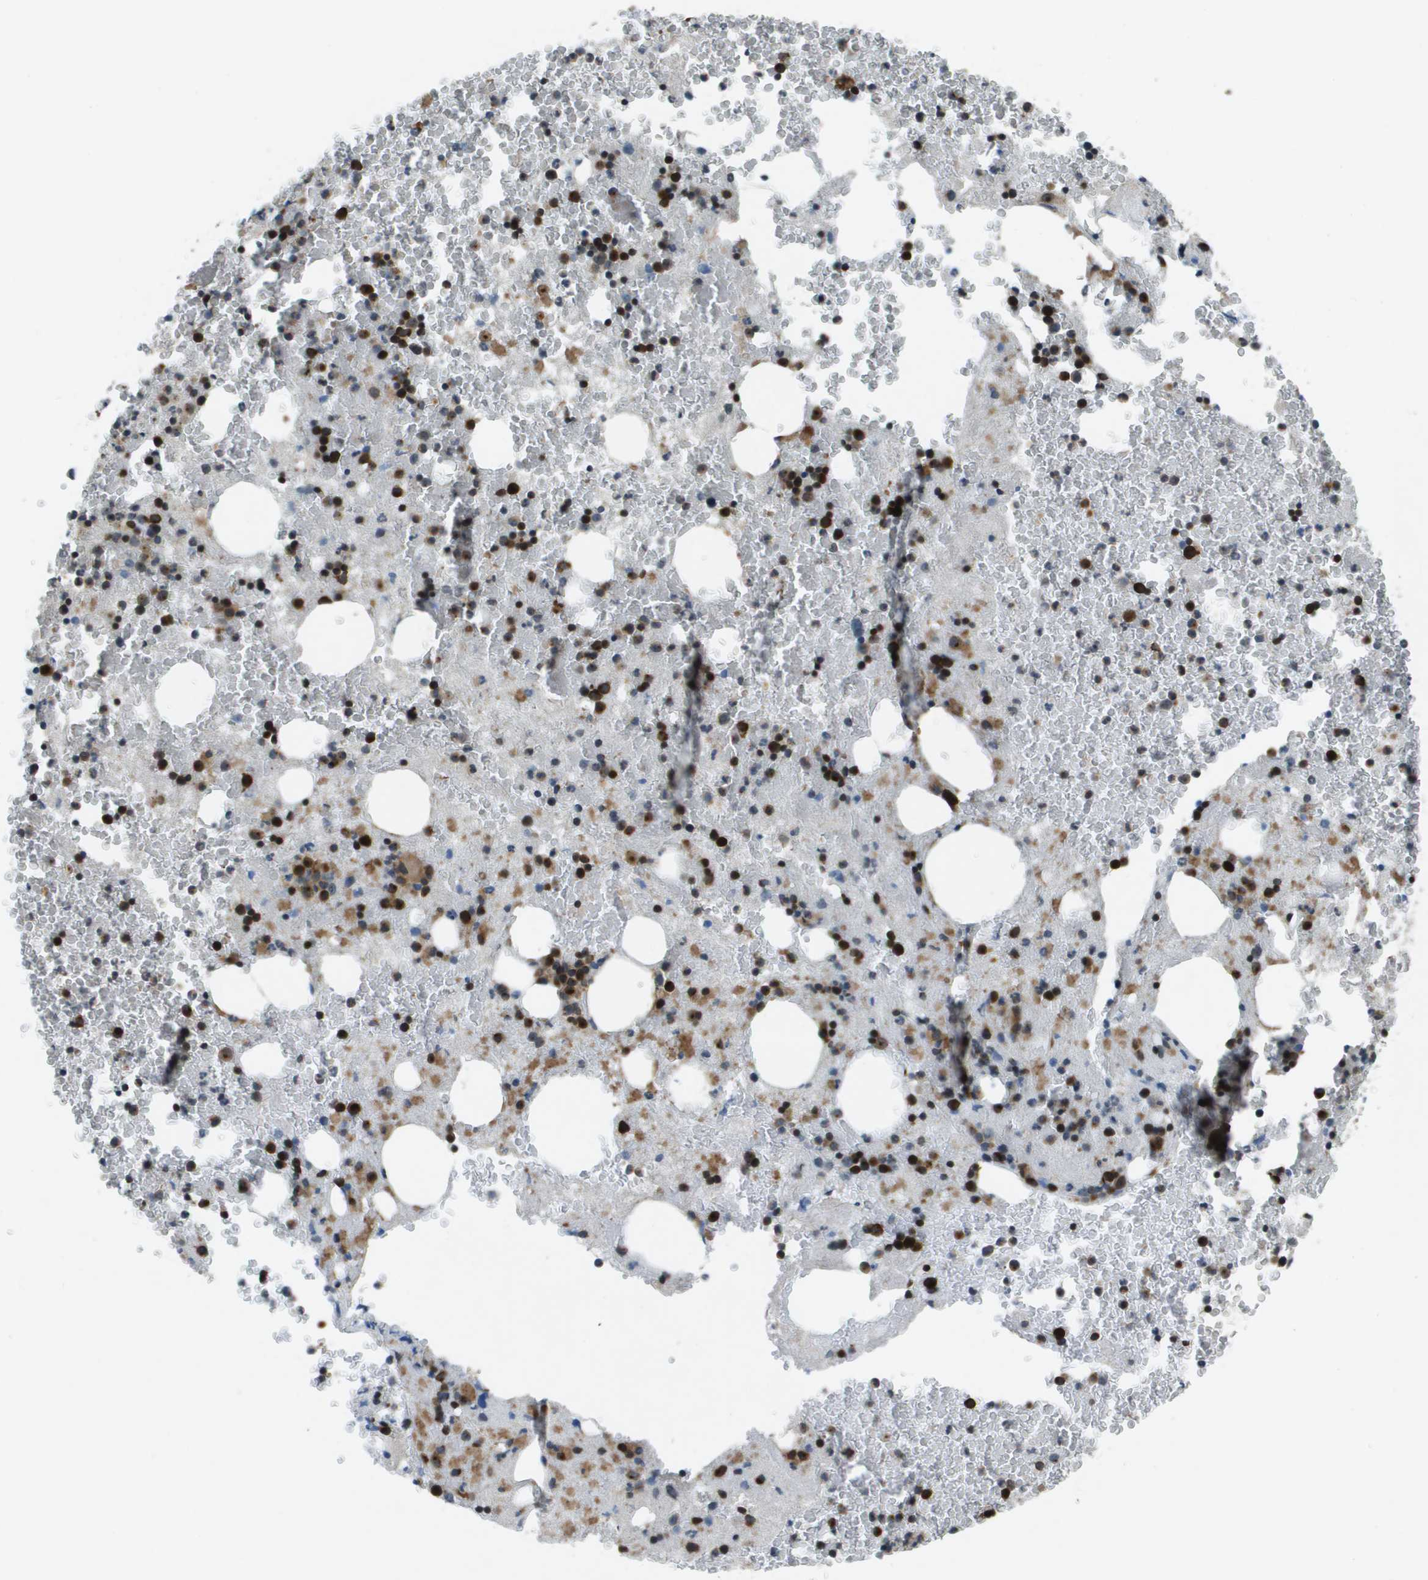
{"staining": {"intensity": "strong", "quantity": "25%-75%", "location": "cytoplasmic/membranous,nuclear"}, "tissue": "bone marrow", "cell_type": "Hematopoietic cells", "image_type": "normal", "snomed": [{"axis": "morphology", "description": "Normal tissue, NOS"}, {"axis": "morphology", "description": "Inflammation, NOS"}, {"axis": "topography", "description": "Bone marrow"}], "caption": "The photomicrograph exhibits immunohistochemical staining of normal bone marrow. There is strong cytoplasmic/membranous,nuclear positivity is identified in about 25%-75% of hematopoietic cells.", "gene": "ARFGAP2", "patient": {"sex": "male", "age": 63}}